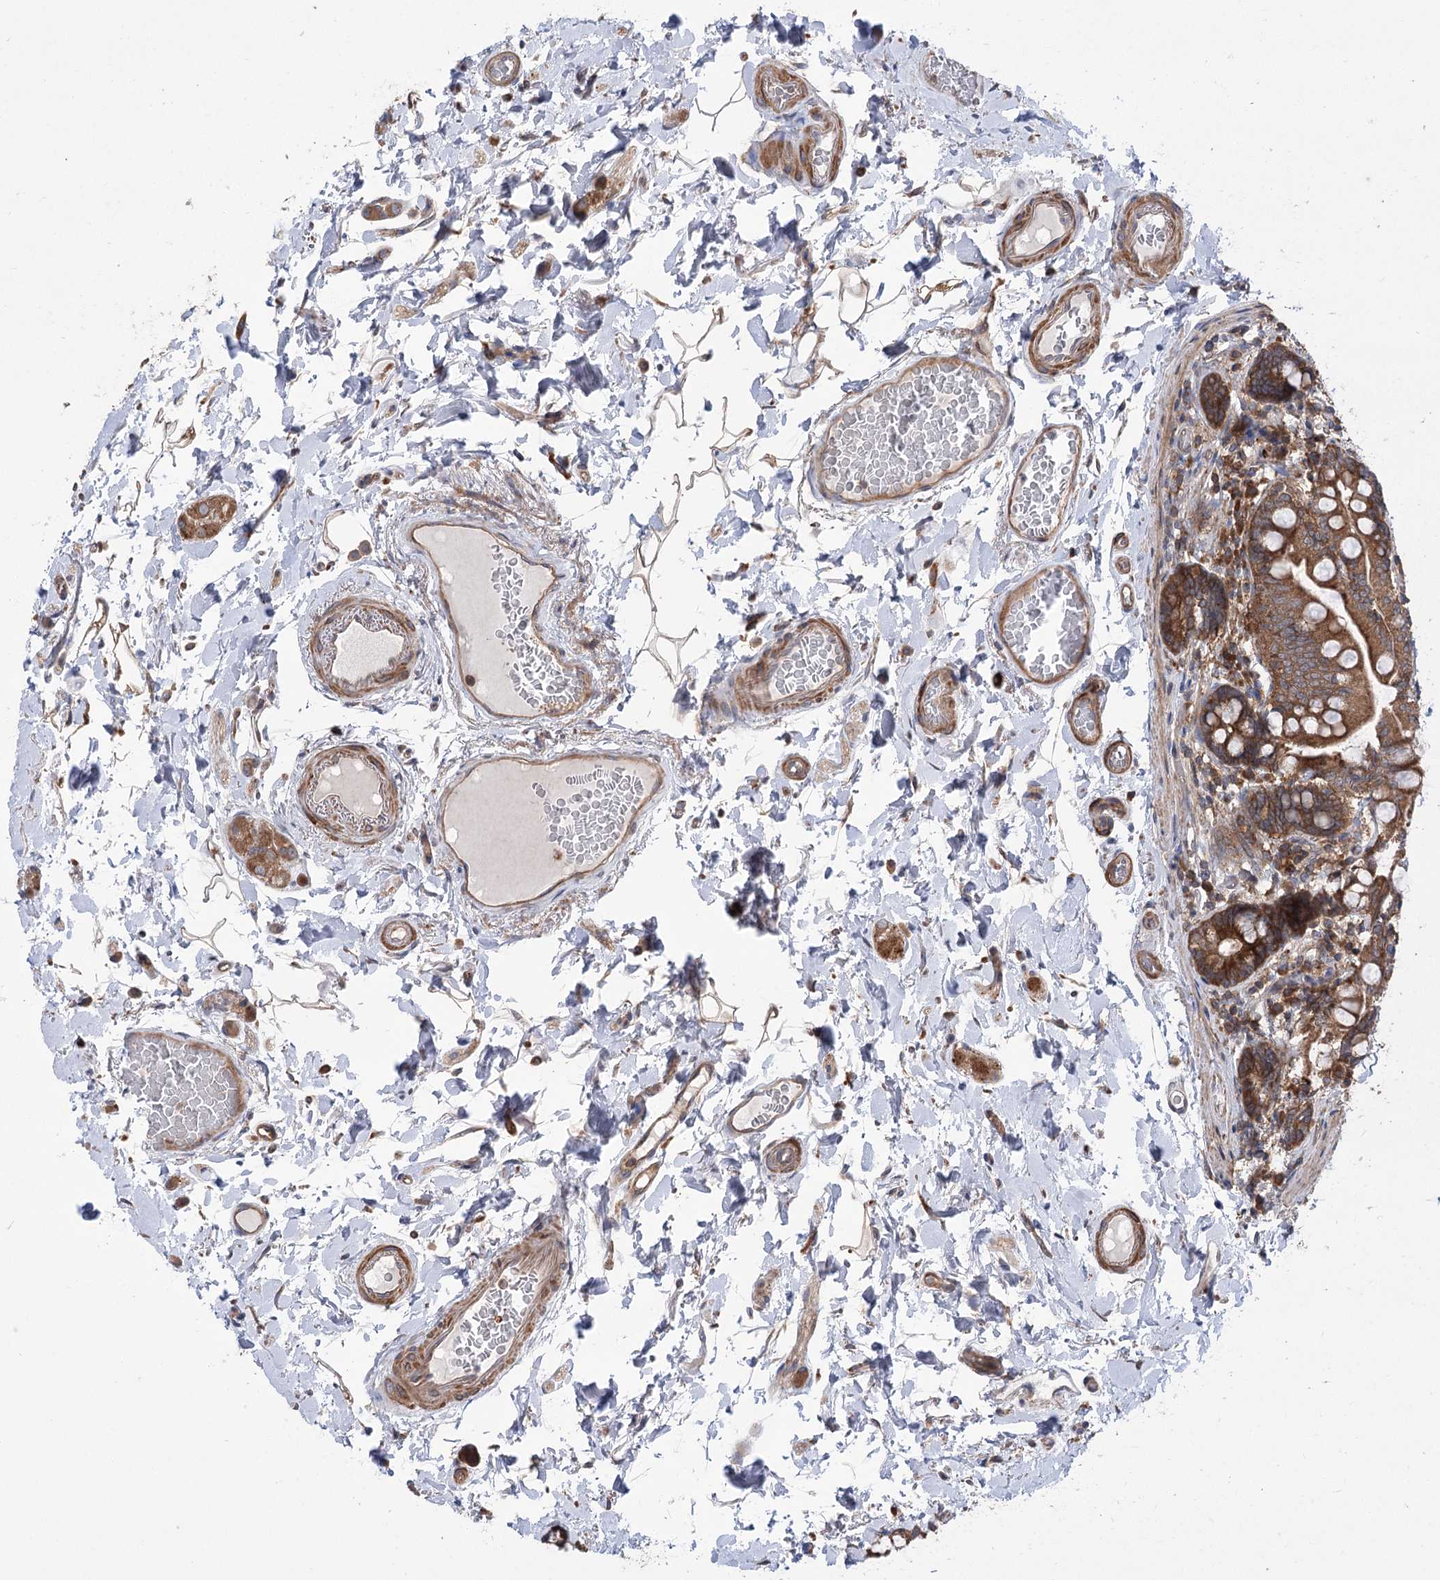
{"staining": {"intensity": "moderate", "quantity": ">75%", "location": "cytoplasmic/membranous"}, "tissue": "small intestine", "cell_type": "Glandular cells", "image_type": "normal", "snomed": [{"axis": "morphology", "description": "Normal tissue, NOS"}, {"axis": "topography", "description": "Small intestine"}], "caption": "Protein expression analysis of unremarkable human small intestine reveals moderate cytoplasmic/membranous expression in approximately >75% of glandular cells. (DAB (3,3'-diaminobenzidine) IHC, brown staining for protein, blue staining for nuclei).", "gene": "VPS37B", "patient": {"sex": "female", "age": 64}}